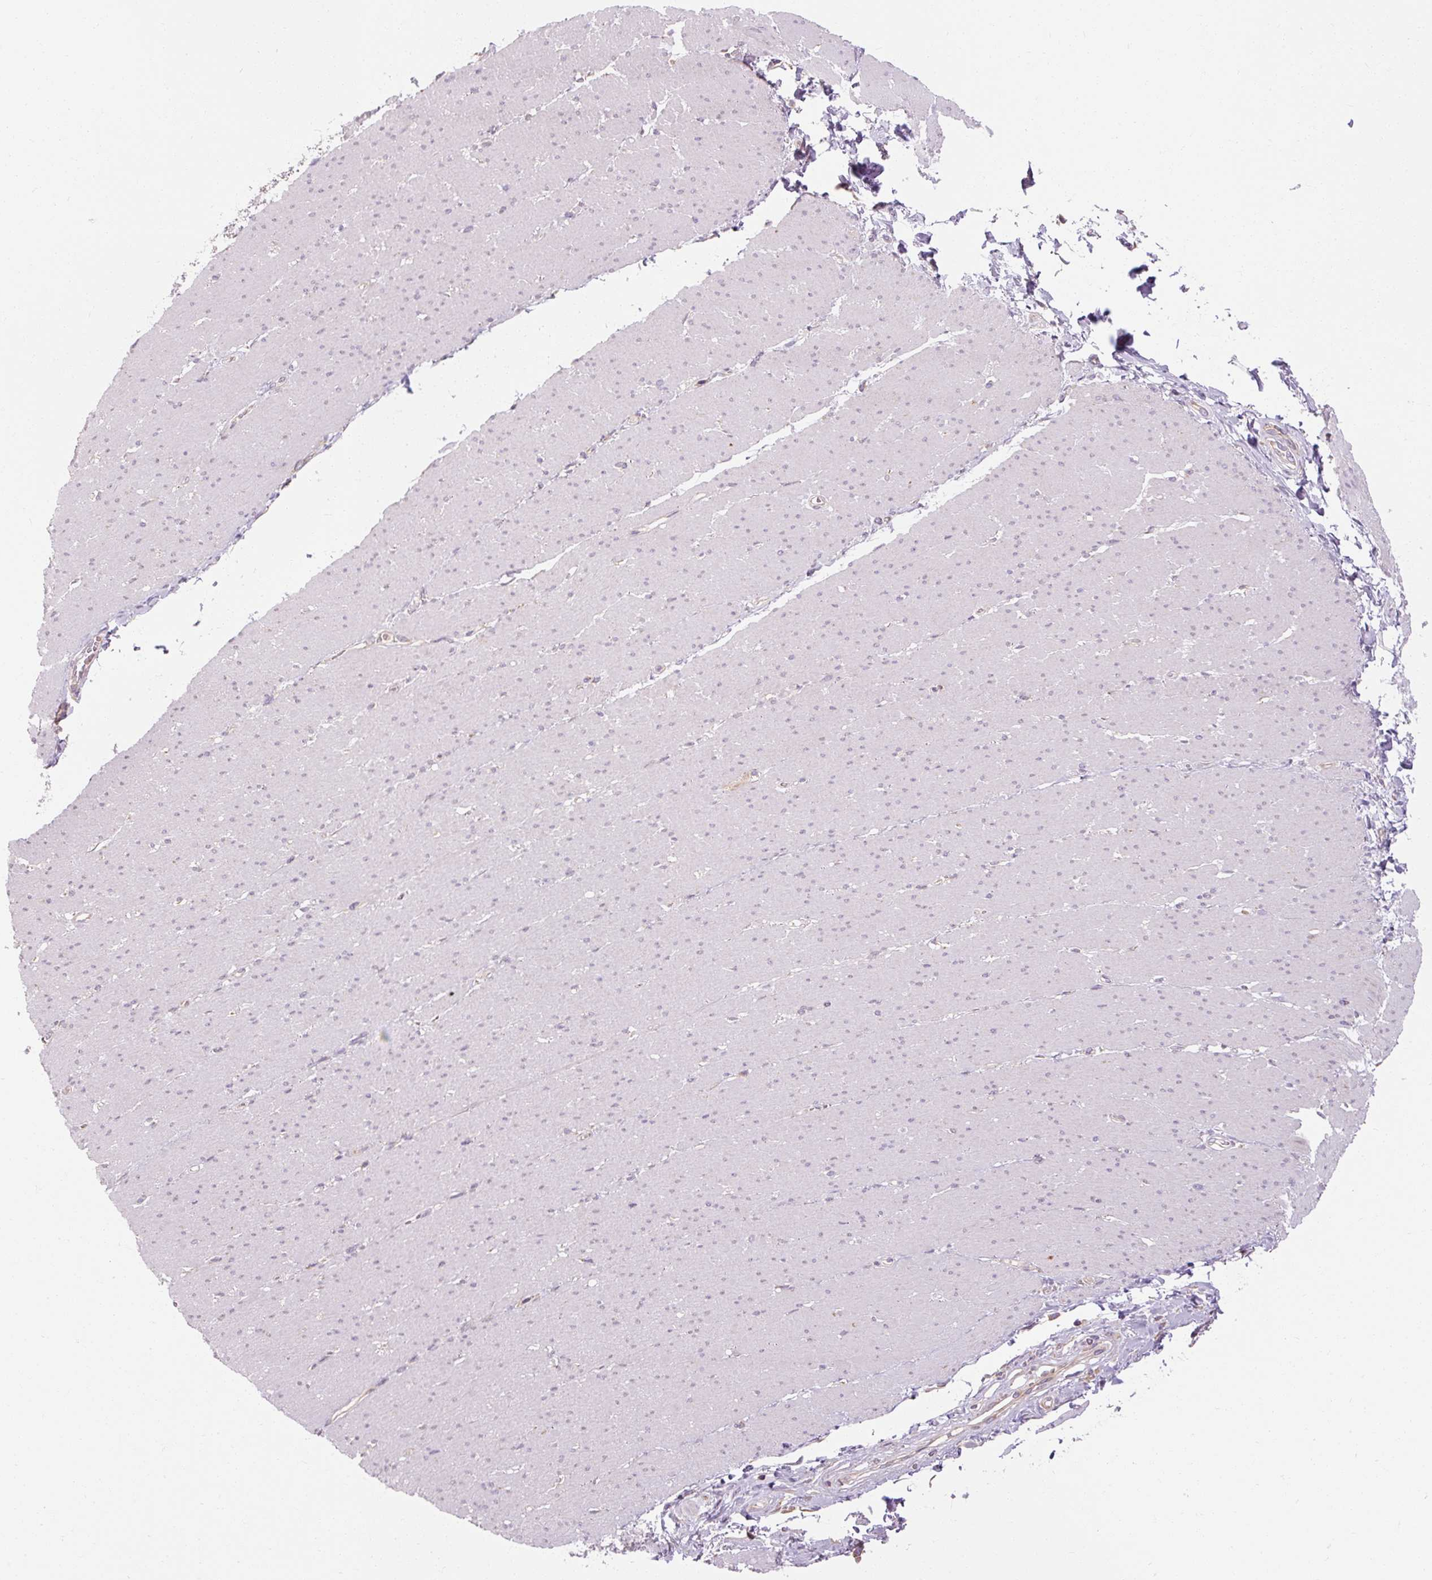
{"staining": {"intensity": "negative", "quantity": "none", "location": "none"}, "tissue": "smooth muscle", "cell_type": "Smooth muscle cells", "image_type": "normal", "snomed": [{"axis": "morphology", "description": "Normal tissue, NOS"}, {"axis": "topography", "description": "Smooth muscle"}, {"axis": "topography", "description": "Rectum"}], "caption": "The IHC image has no significant expression in smooth muscle cells of smooth muscle. (DAB (3,3'-diaminobenzidine) immunohistochemistry (IHC) visualized using brightfield microscopy, high magnification).", "gene": "PRSS48", "patient": {"sex": "male", "age": 53}}